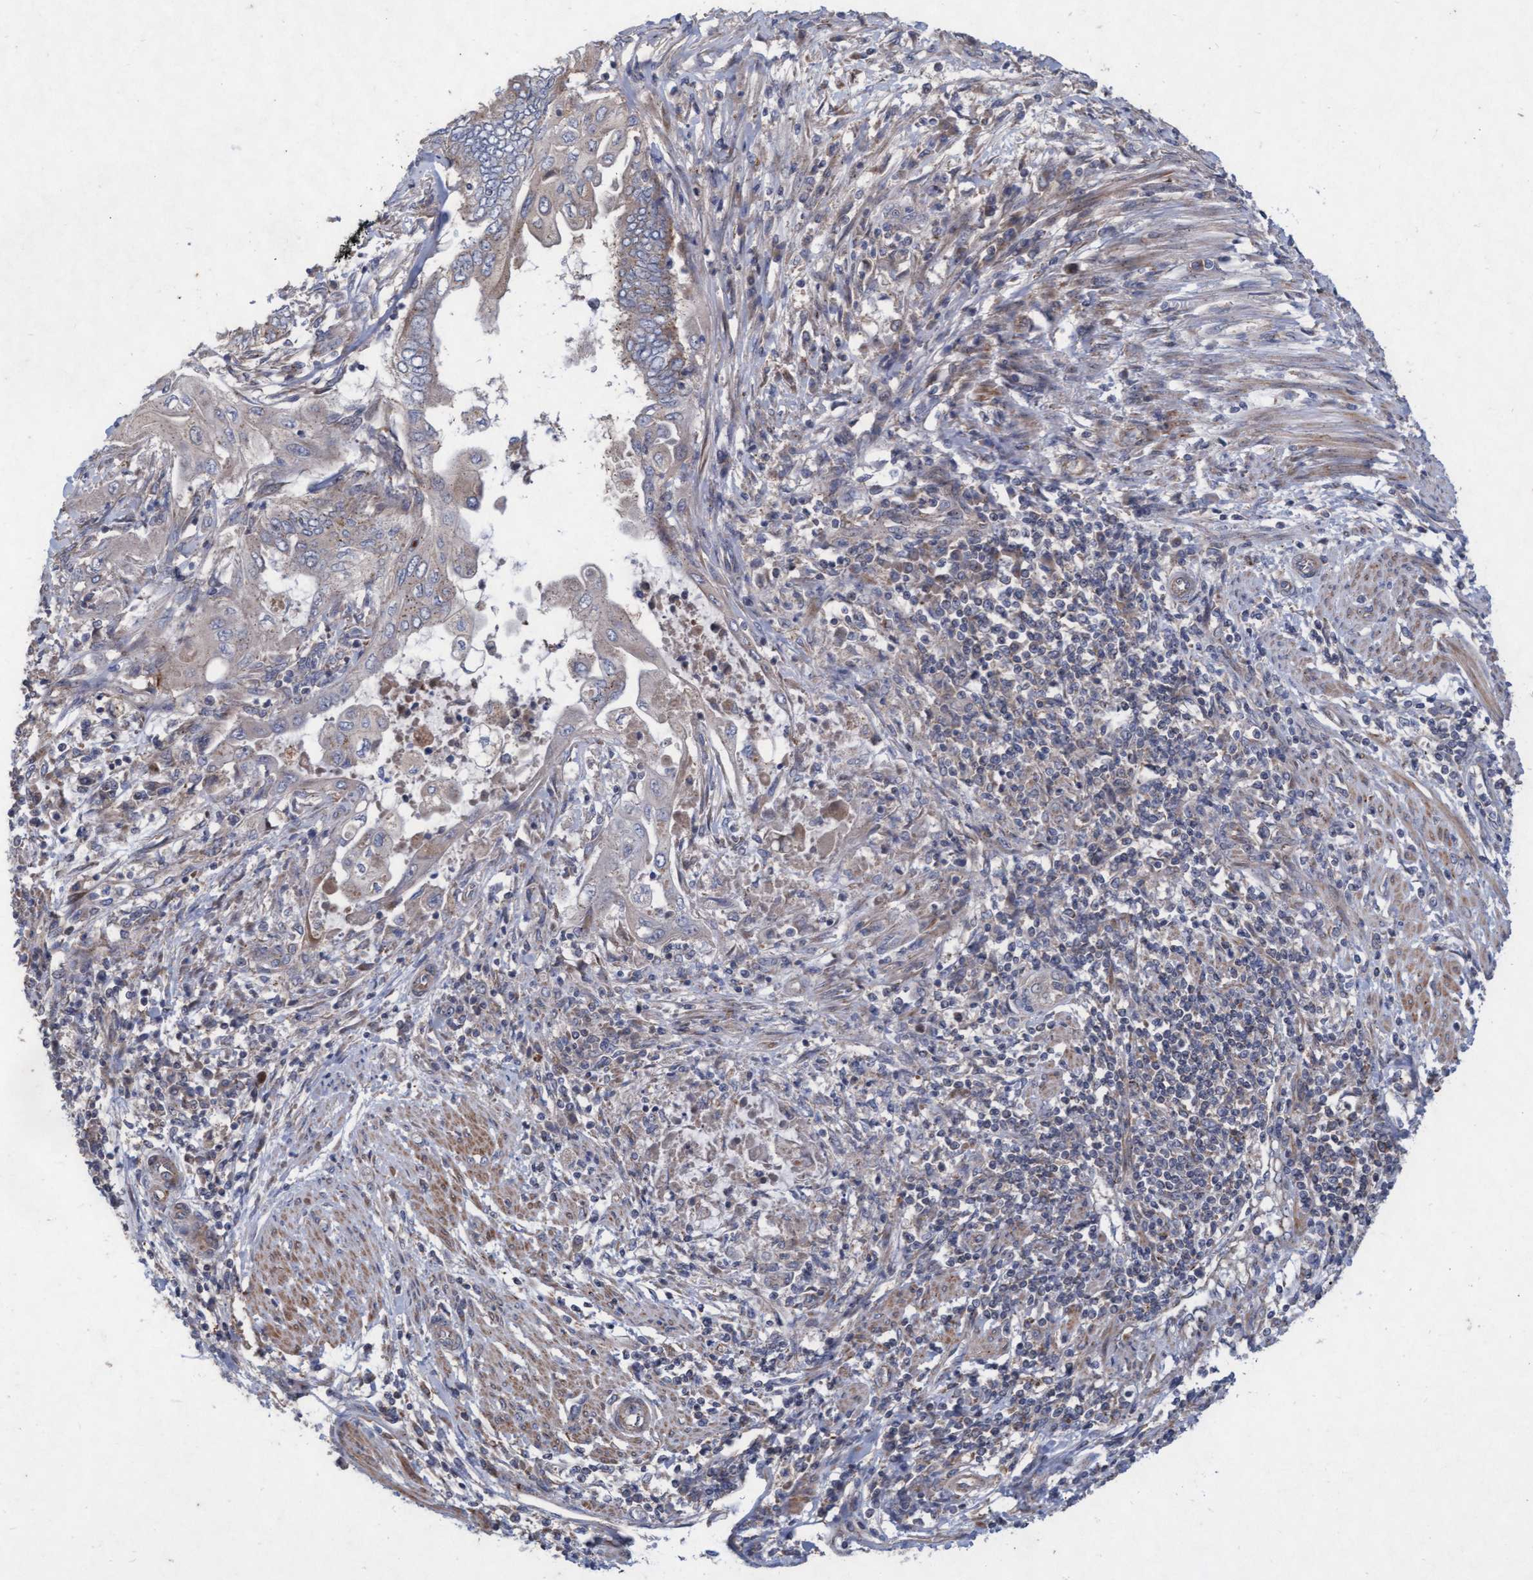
{"staining": {"intensity": "weak", "quantity": "<25%", "location": "cytoplasmic/membranous"}, "tissue": "endometrial cancer", "cell_type": "Tumor cells", "image_type": "cancer", "snomed": [{"axis": "morphology", "description": "Adenocarcinoma, NOS"}, {"axis": "topography", "description": "Uterus"}, {"axis": "topography", "description": "Endometrium"}], "caption": "Endometrial cancer stained for a protein using immunohistochemistry (IHC) shows no expression tumor cells.", "gene": "ABCF2", "patient": {"sex": "female", "age": 70}}